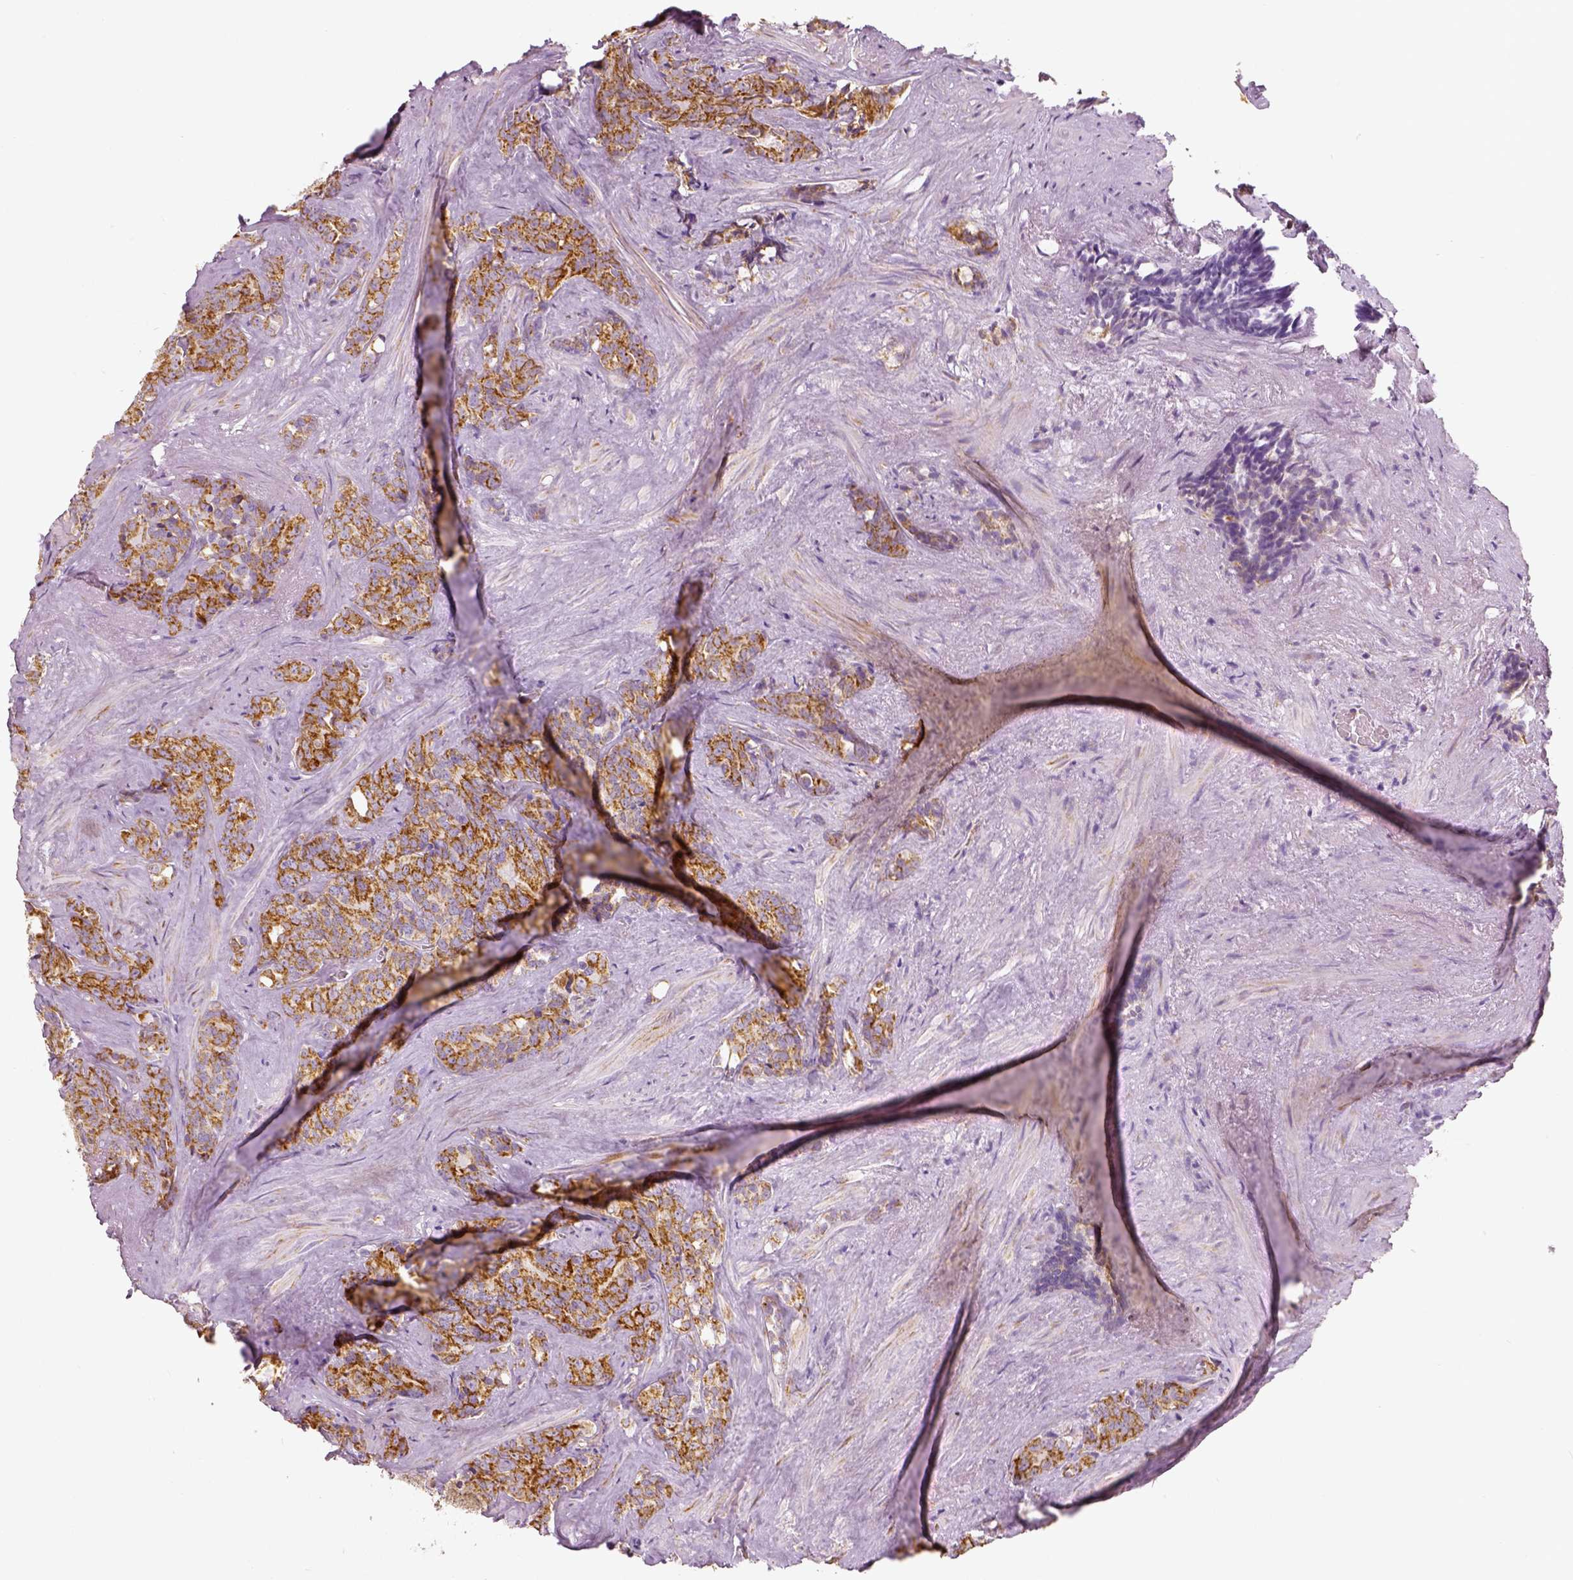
{"staining": {"intensity": "moderate", "quantity": ">75%", "location": "cytoplasmic/membranous"}, "tissue": "prostate cancer", "cell_type": "Tumor cells", "image_type": "cancer", "snomed": [{"axis": "morphology", "description": "Adenocarcinoma, High grade"}, {"axis": "topography", "description": "Prostate"}], "caption": "Human prostate adenocarcinoma (high-grade) stained with a brown dye exhibits moderate cytoplasmic/membranous positive positivity in about >75% of tumor cells.", "gene": "PGAM5", "patient": {"sex": "male", "age": 84}}